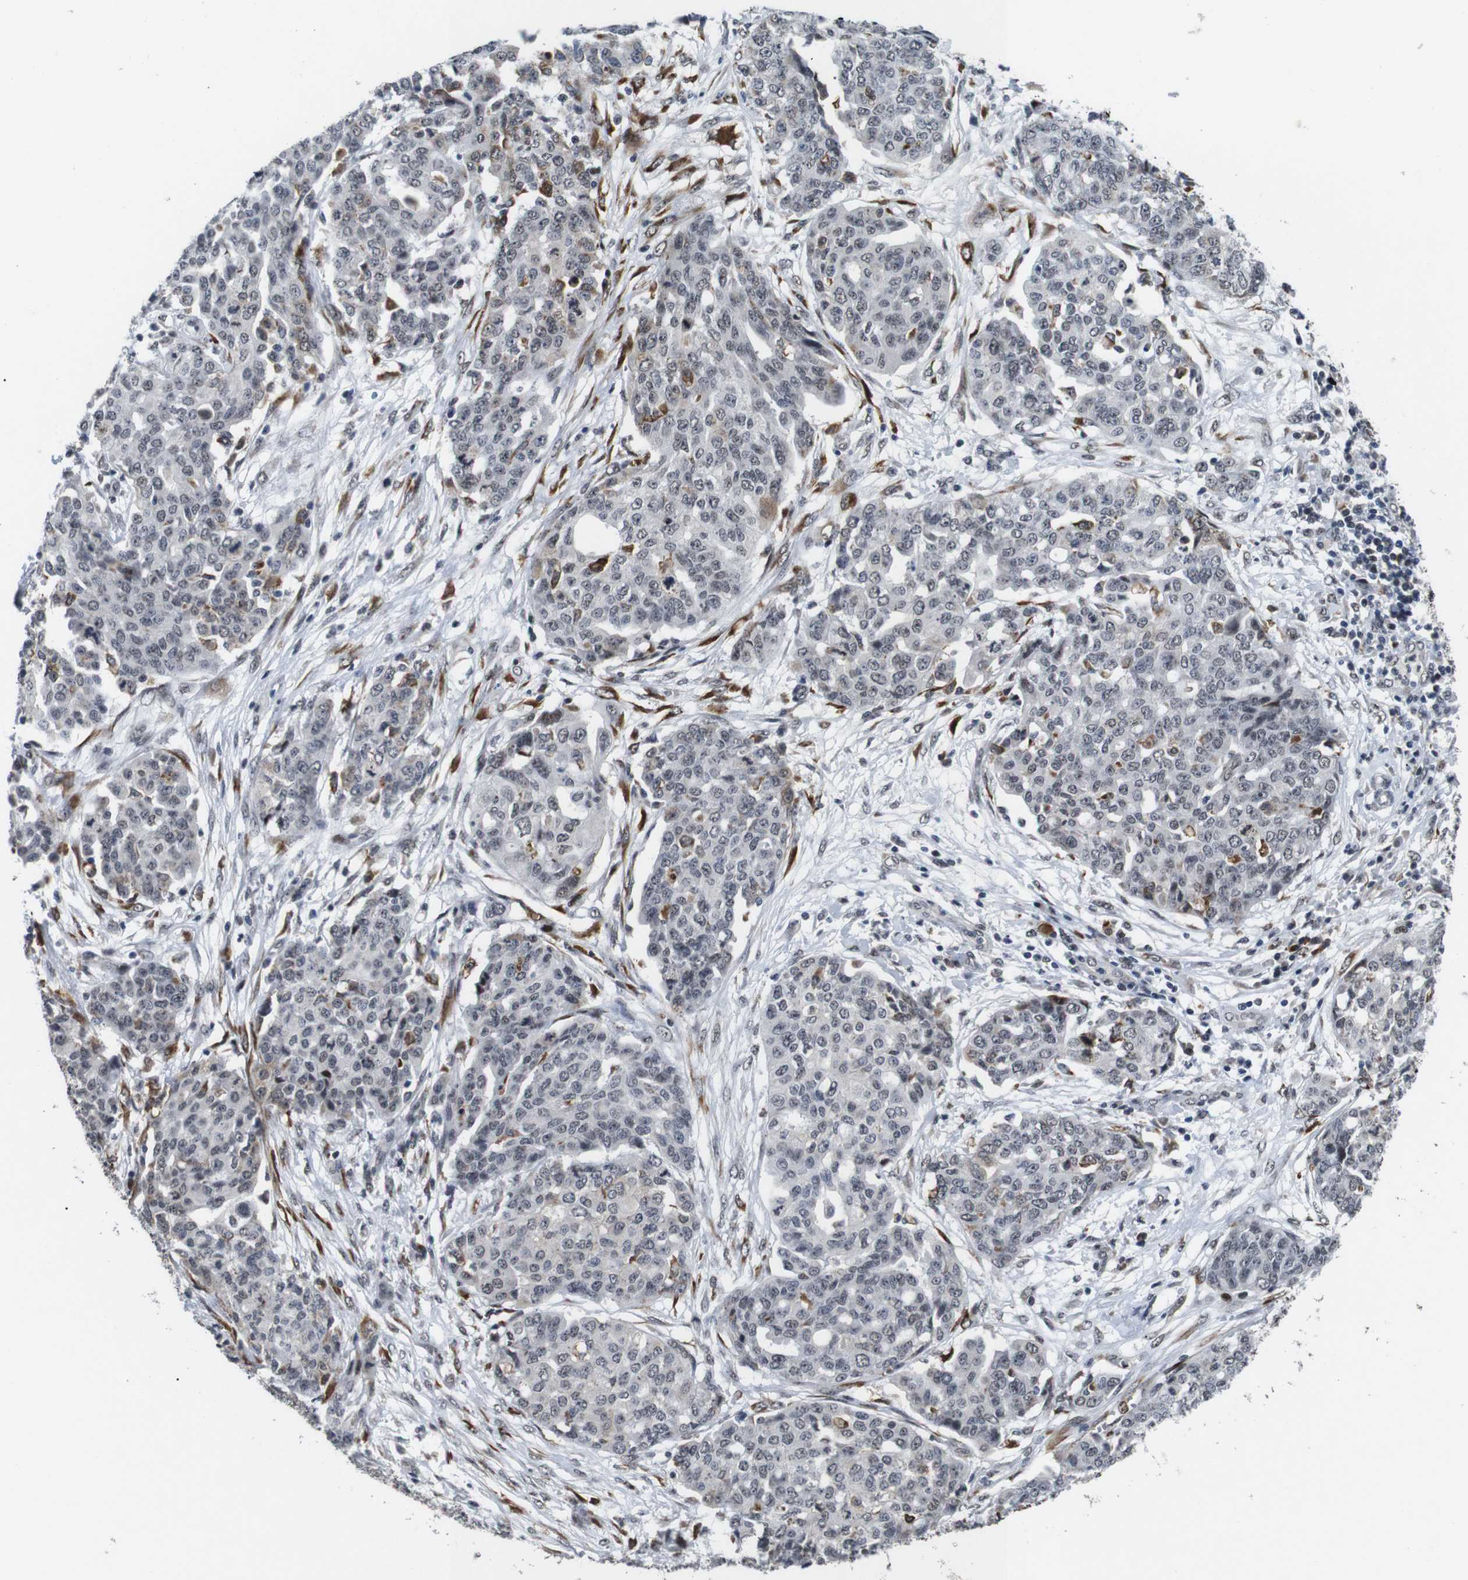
{"staining": {"intensity": "weak", "quantity": "<25%", "location": "nuclear"}, "tissue": "ovarian cancer", "cell_type": "Tumor cells", "image_type": "cancer", "snomed": [{"axis": "morphology", "description": "Cystadenocarcinoma, serous, NOS"}, {"axis": "topography", "description": "Soft tissue"}, {"axis": "topography", "description": "Ovary"}], "caption": "Tumor cells are negative for brown protein staining in ovarian cancer (serous cystadenocarcinoma).", "gene": "EIF4G1", "patient": {"sex": "female", "age": 57}}